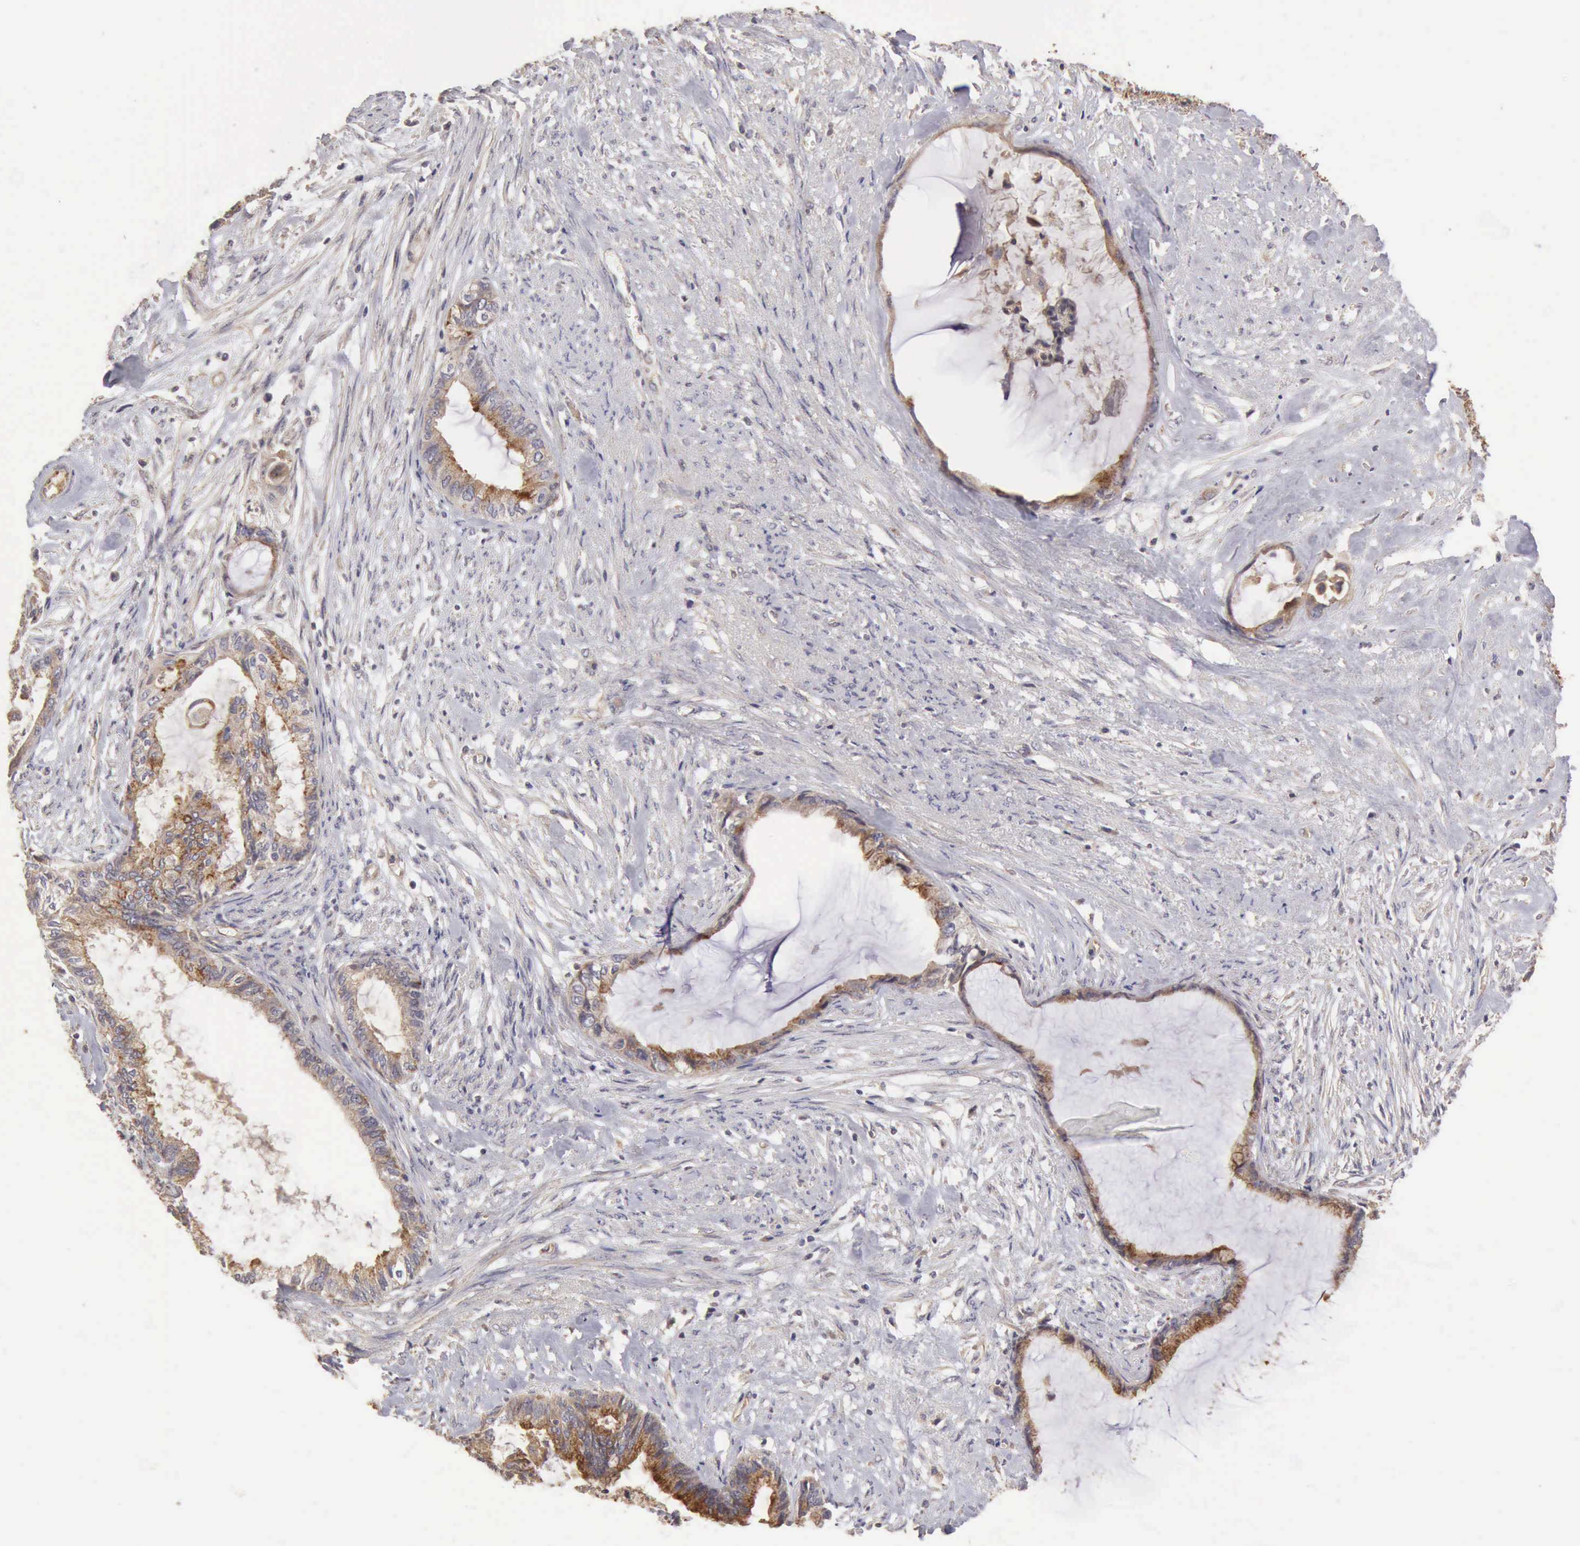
{"staining": {"intensity": "moderate", "quantity": "25%-75%", "location": "cytoplasmic/membranous"}, "tissue": "endometrial cancer", "cell_type": "Tumor cells", "image_type": "cancer", "snomed": [{"axis": "morphology", "description": "Adenocarcinoma, NOS"}, {"axis": "topography", "description": "Endometrium"}], "caption": "Immunohistochemistry of endometrial cancer (adenocarcinoma) demonstrates medium levels of moderate cytoplasmic/membranous staining in approximately 25%-75% of tumor cells. (IHC, brightfield microscopy, high magnification).", "gene": "BMX", "patient": {"sex": "female", "age": 86}}